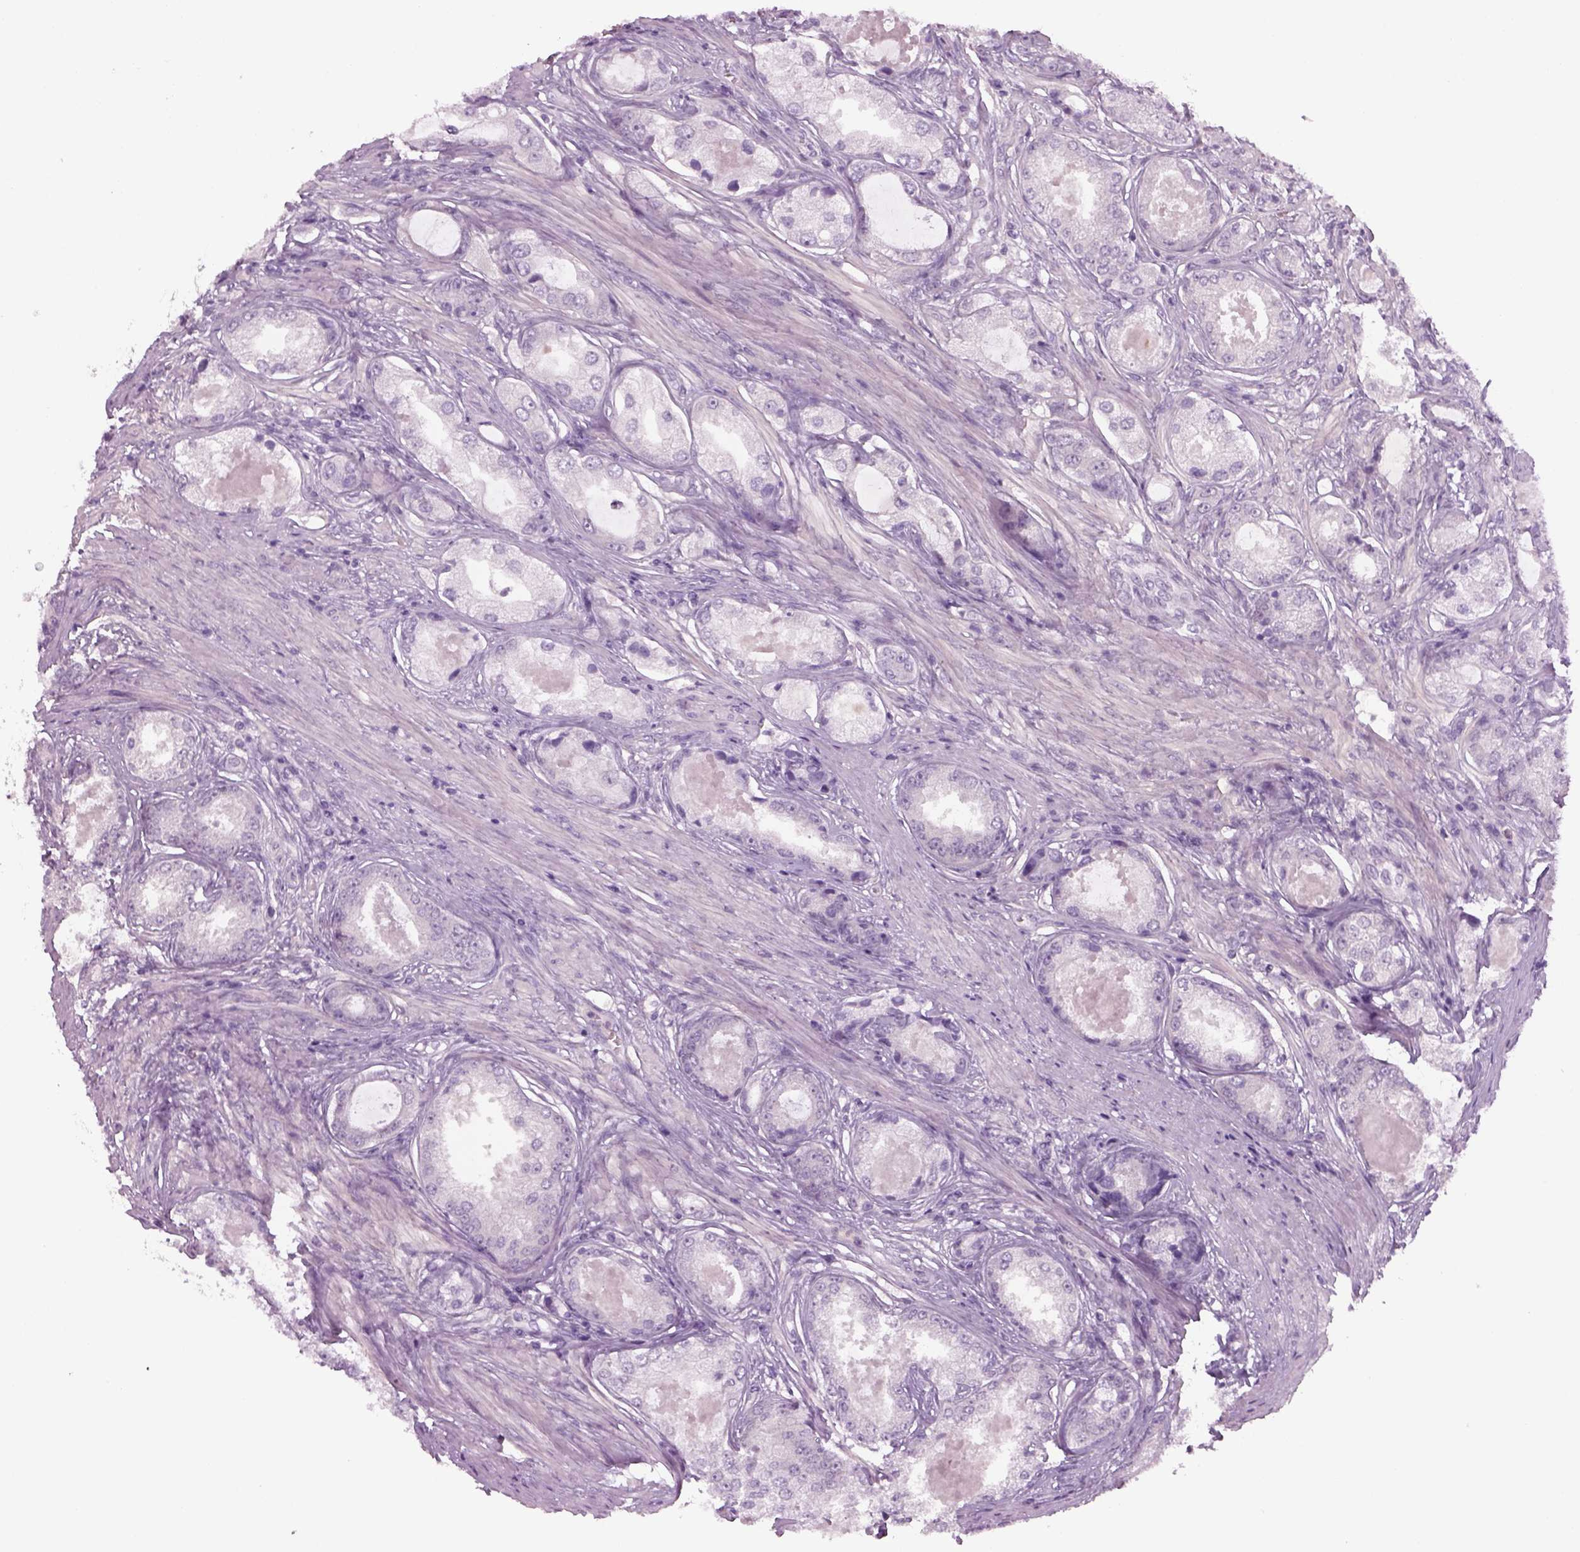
{"staining": {"intensity": "negative", "quantity": "none", "location": "none"}, "tissue": "prostate cancer", "cell_type": "Tumor cells", "image_type": "cancer", "snomed": [{"axis": "morphology", "description": "Adenocarcinoma, Low grade"}, {"axis": "topography", "description": "Prostate"}], "caption": "This is a histopathology image of IHC staining of prostate cancer (adenocarcinoma (low-grade)), which shows no staining in tumor cells. (DAB immunohistochemistry, high magnification).", "gene": "MDH1B", "patient": {"sex": "male", "age": 68}}